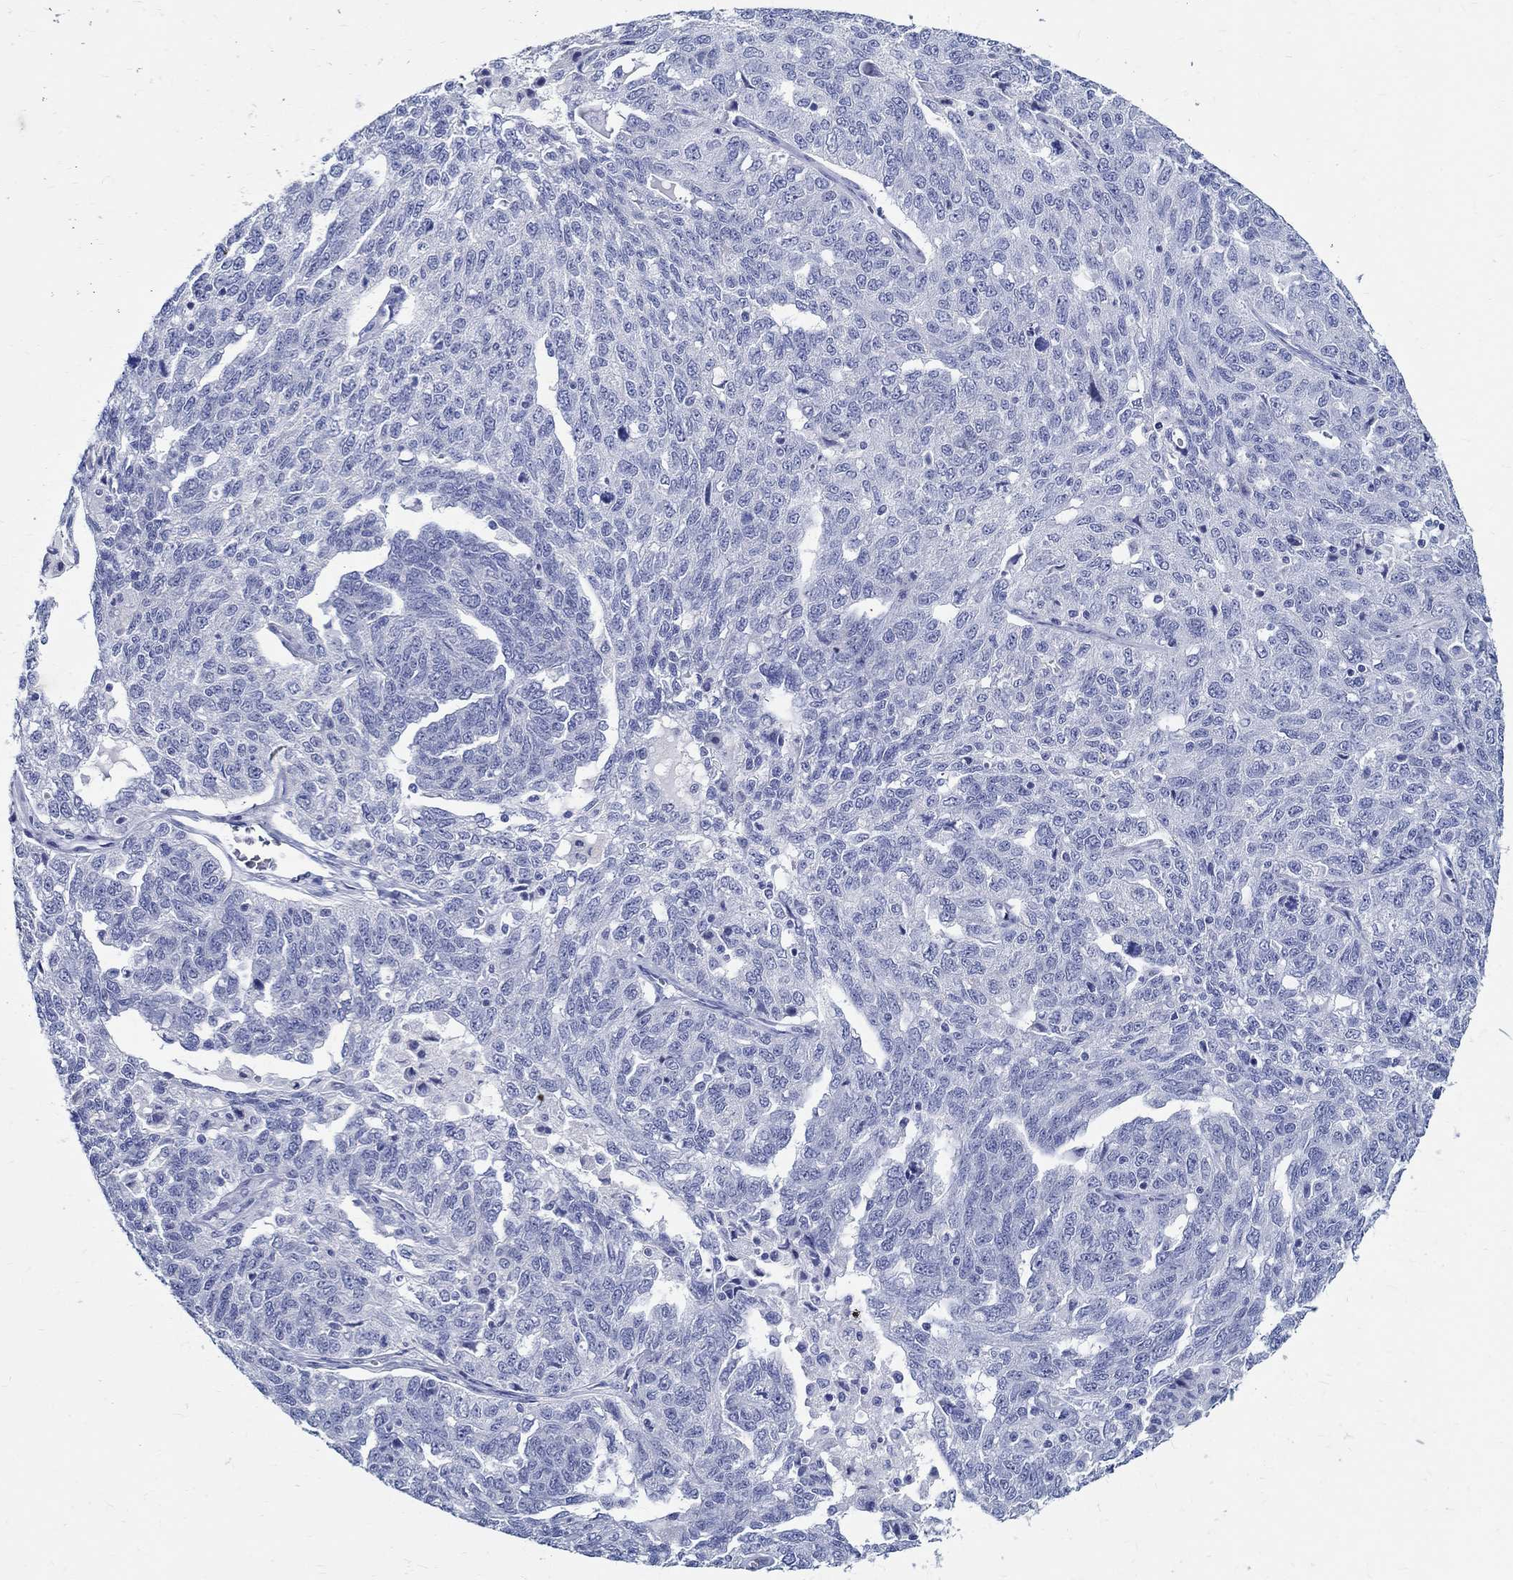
{"staining": {"intensity": "negative", "quantity": "none", "location": "none"}, "tissue": "ovarian cancer", "cell_type": "Tumor cells", "image_type": "cancer", "snomed": [{"axis": "morphology", "description": "Cystadenocarcinoma, serous, NOS"}, {"axis": "topography", "description": "Ovary"}], "caption": "Tumor cells show no significant protein positivity in ovarian cancer.", "gene": "TSPAN16", "patient": {"sex": "female", "age": 71}}